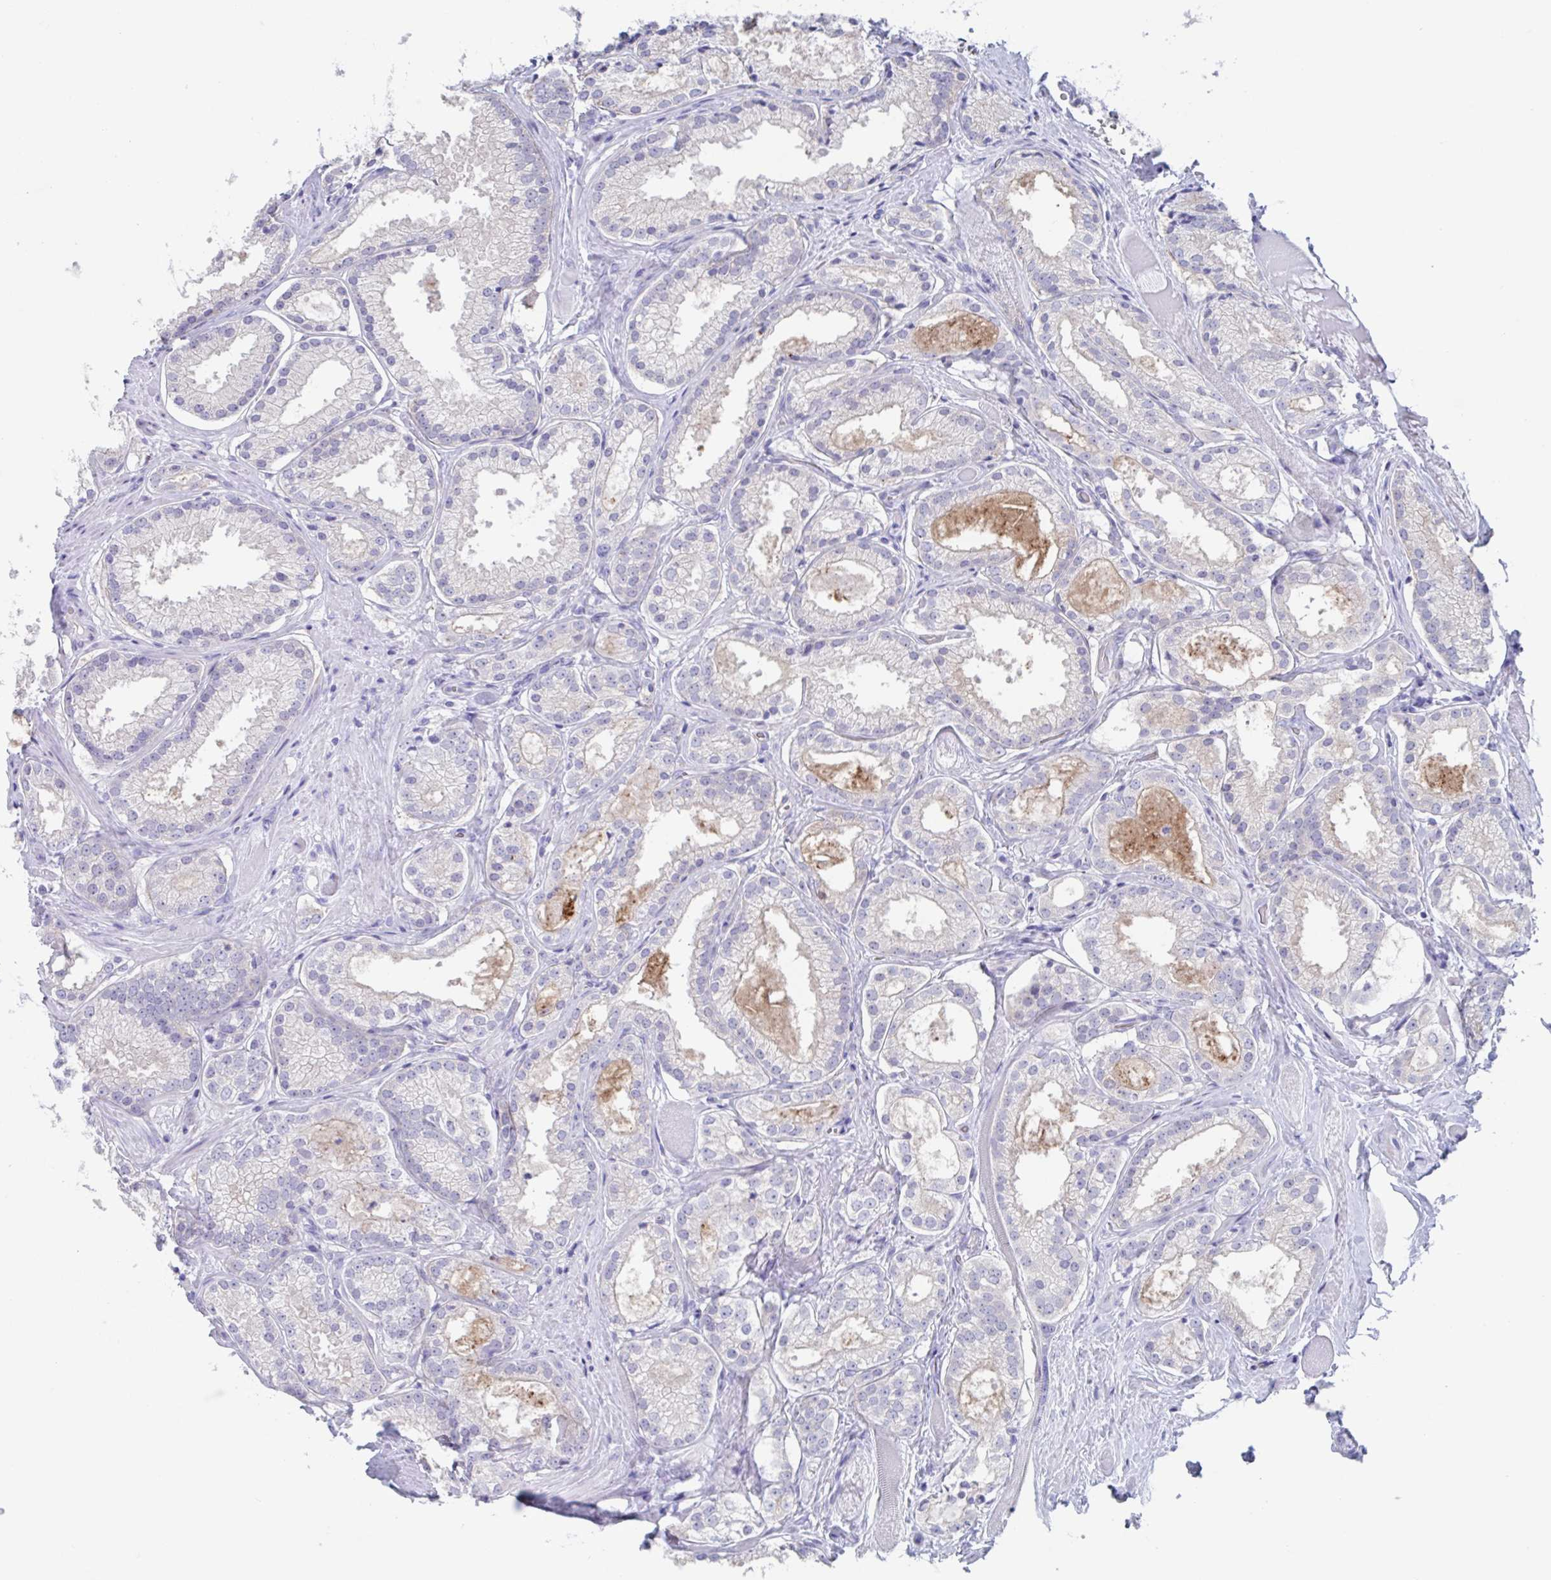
{"staining": {"intensity": "negative", "quantity": "none", "location": "none"}, "tissue": "prostate cancer", "cell_type": "Tumor cells", "image_type": "cancer", "snomed": [{"axis": "morphology", "description": "Adenocarcinoma, High grade"}, {"axis": "topography", "description": "Prostate"}], "caption": "Immunohistochemistry (IHC) of adenocarcinoma (high-grade) (prostate) demonstrates no expression in tumor cells.", "gene": "CHMP5", "patient": {"sex": "male", "age": 68}}